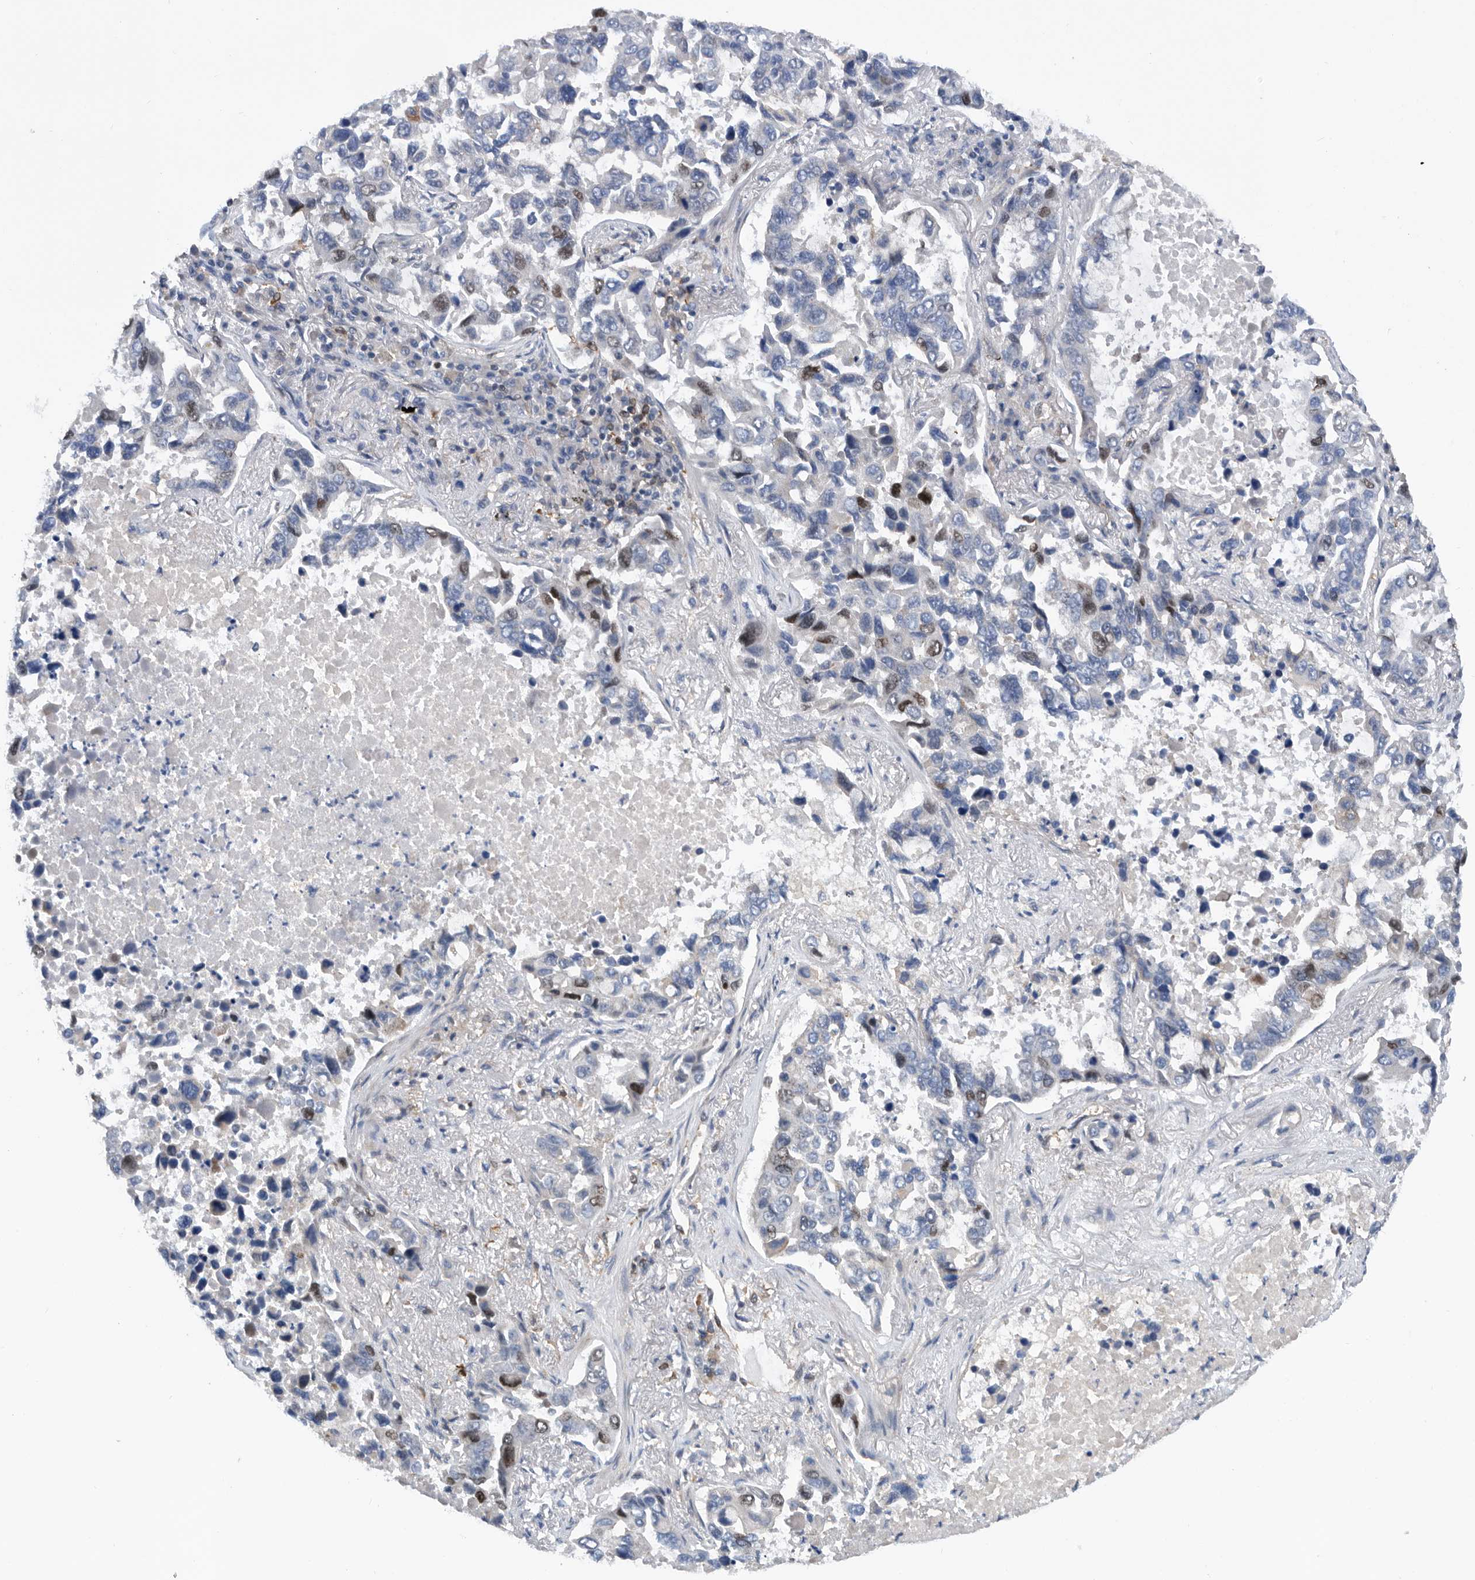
{"staining": {"intensity": "moderate", "quantity": "<25%", "location": "cytoplasmic/membranous,nuclear"}, "tissue": "lung cancer", "cell_type": "Tumor cells", "image_type": "cancer", "snomed": [{"axis": "morphology", "description": "Adenocarcinoma, NOS"}, {"axis": "topography", "description": "Lung"}], "caption": "Moderate cytoplasmic/membranous and nuclear expression for a protein is present in about <25% of tumor cells of lung cancer (adenocarcinoma) using immunohistochemistry (IHC).", "gene": "ATAD2", "patient": {"sex": "male", "age": 64}}